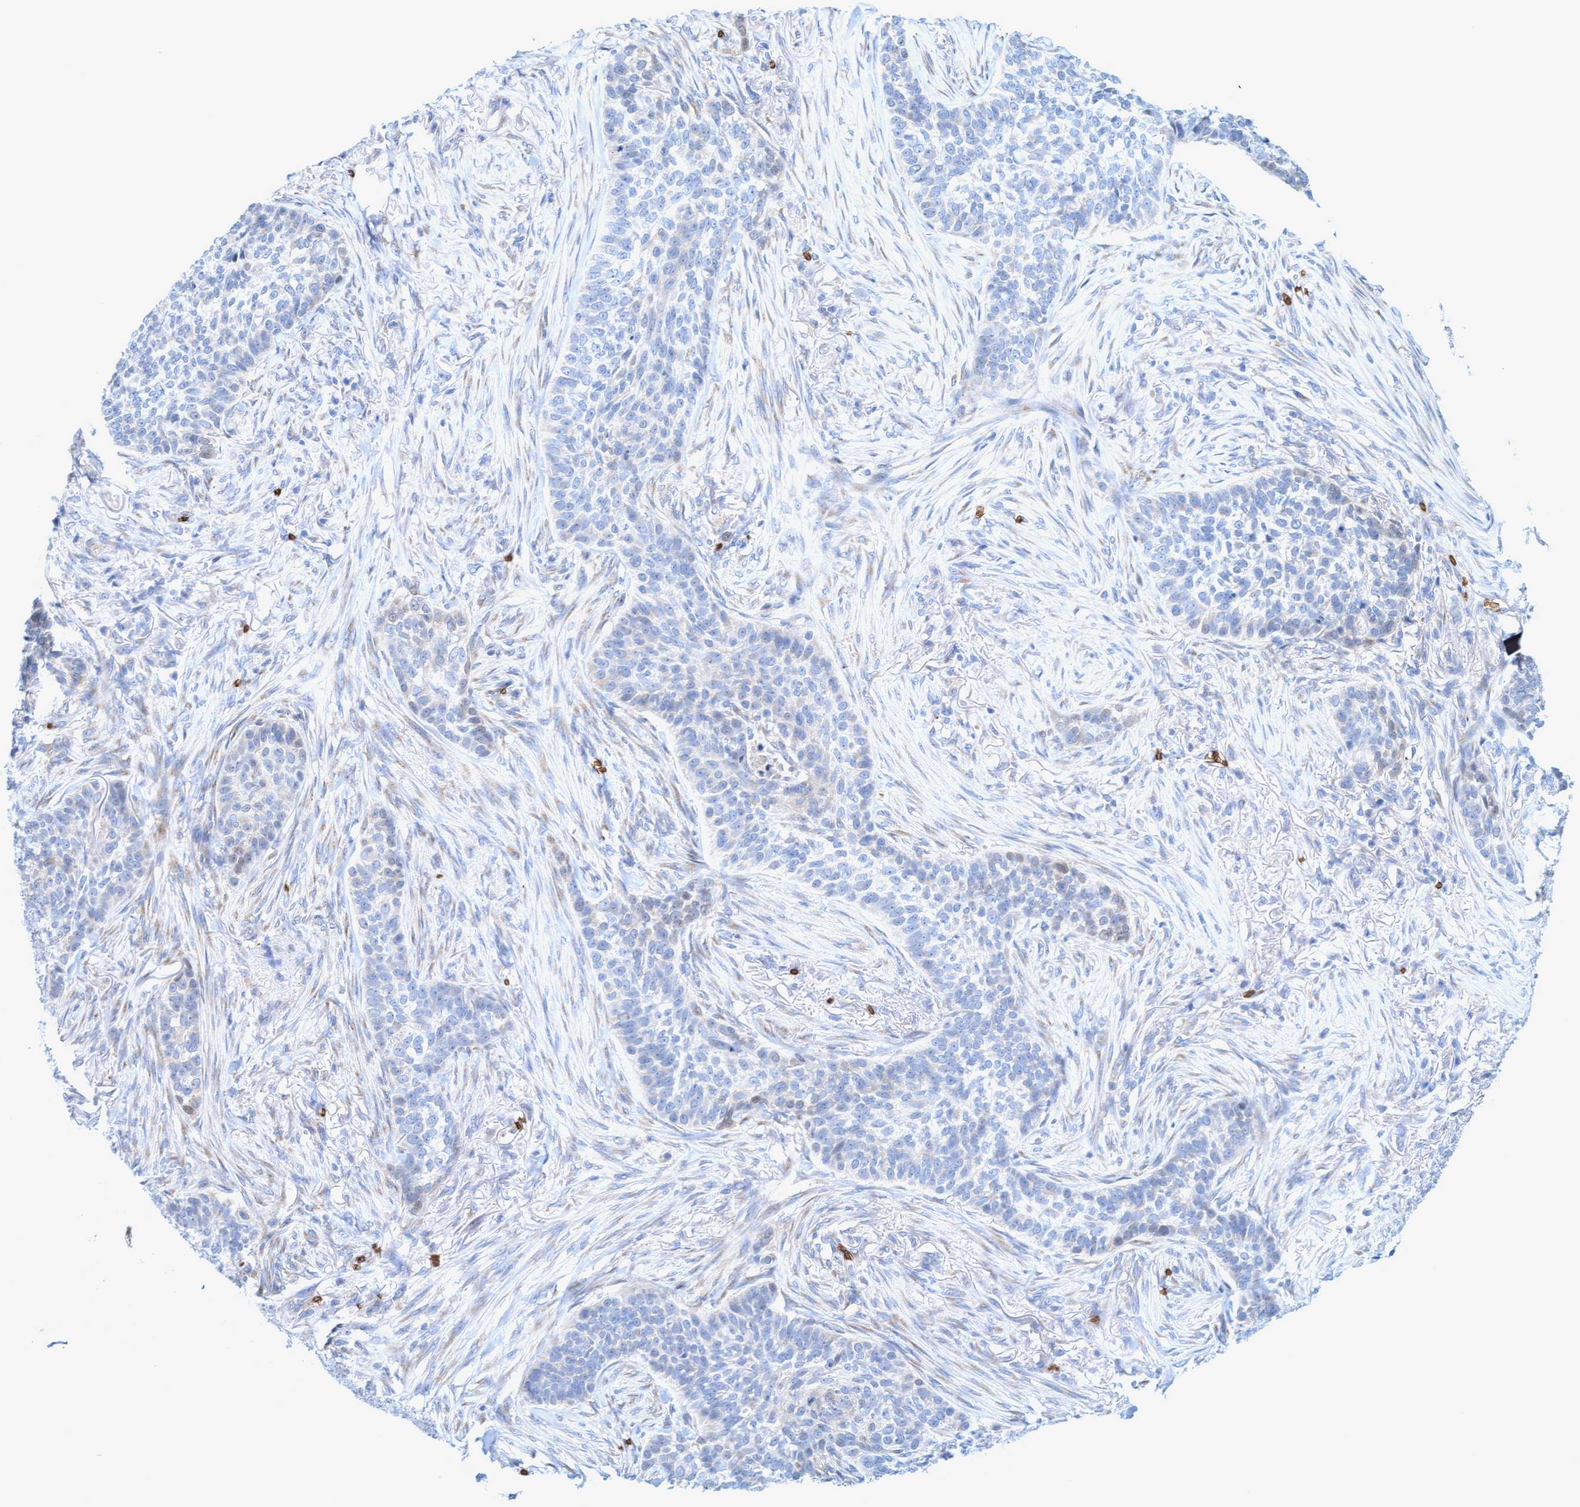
{"staining": {"intensity": "weak", "quantity": "<25%", "location": "cytoplasmic/membranous"}, "tissue": "skin cancer", "cell_type": "Tumor cells", "image_type": "cancer", "snomed": [{"axis": "morphology", "description": "Basal cell carcinoma"}, {"axis": "topography", "description": "Skin"}], "caption": "Protein analysis of skin cancer (basal cell carcinoma) displays no significant positivity in tumor cells.", "gene": "SPEM2", "patient": {"sex": "male", "age": 85}}